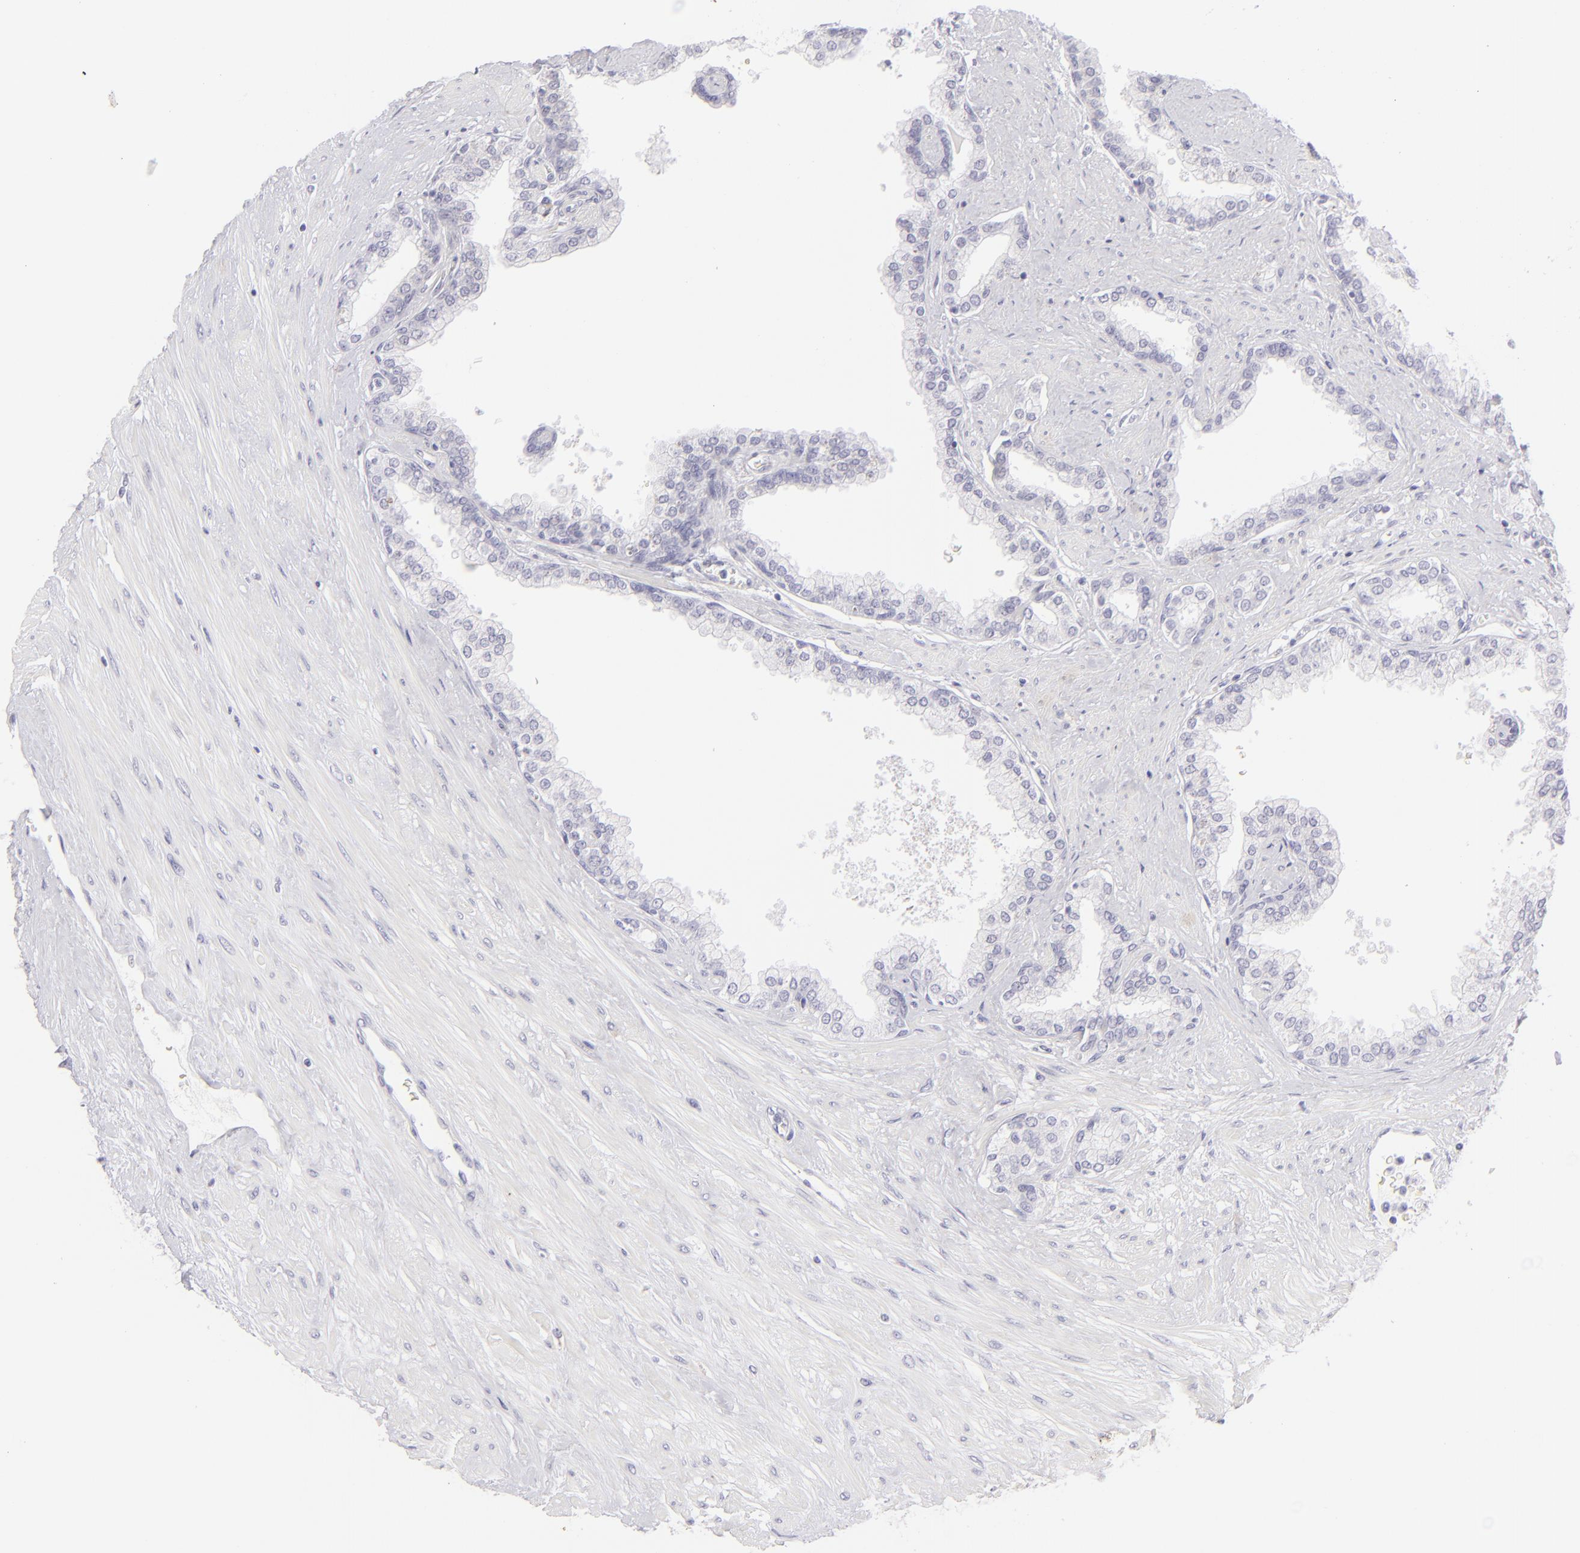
{"staining": {"intensity": "negative", "quantity": "none", "location": "none"}, "tissue": "prostate", "cell_type": "Glandular cells", "image_type": "normal", "snomed": [{"axis": "morphology", "description": "Normal tissue, NOS"}, {"axis": "topography", "description": "Prostate"}], "caption": "High magnification brightfield microscopy of unremarkable prostate stained with DAB (3,3'-diaminobenzidine) (brown) and counterstained with hematoxylin (blue): glandular cells show no significant expression.", "gene": "FCER2", "patient": {"sex": "male", "age": 60}}